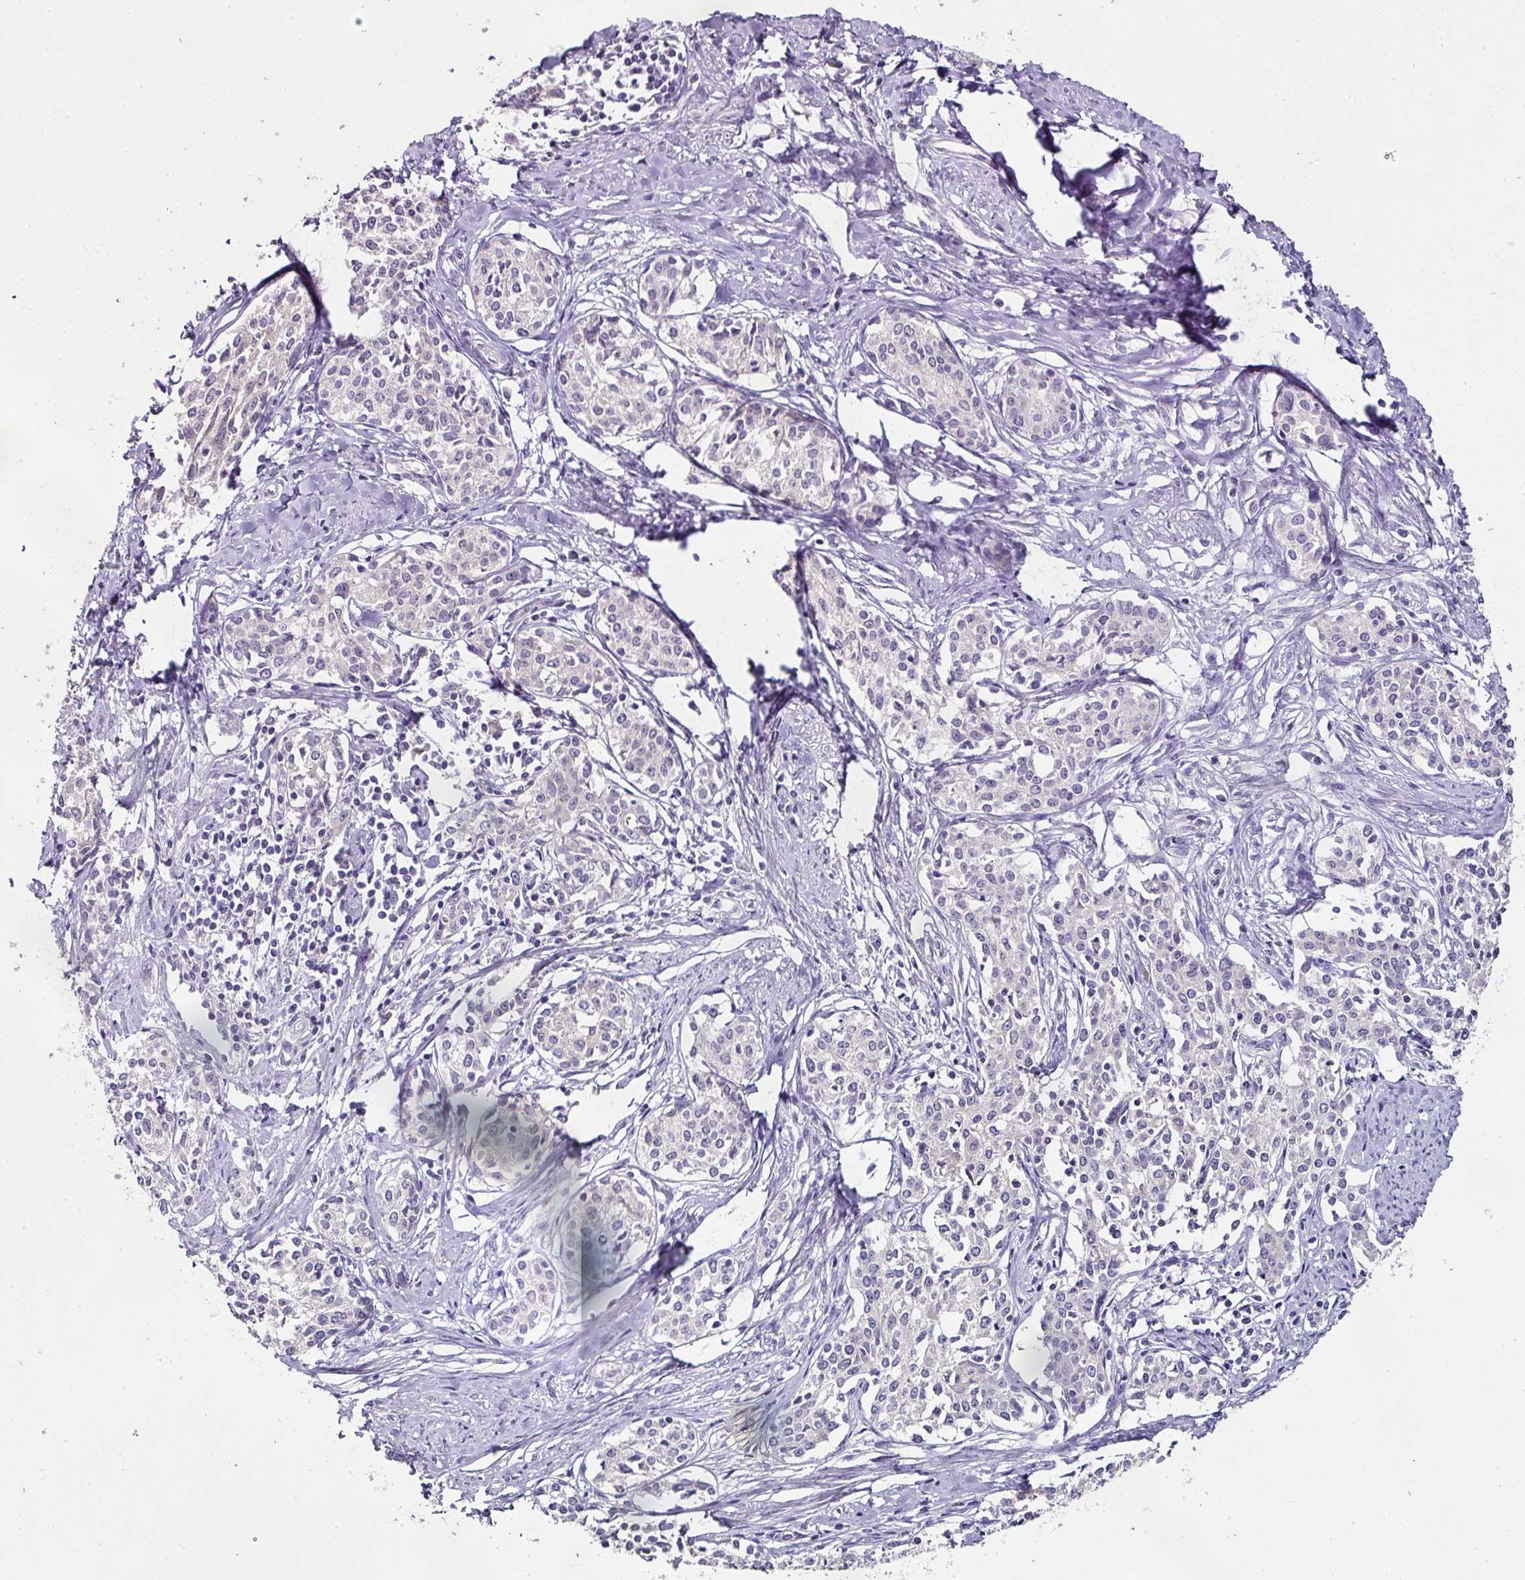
{"staining": {"intensity": "negative", "quantity": "none", "location": "none"}, "tissue": "cervical cancer", "cell_type": "Tumor cells", "image_type": "cancer", "snomed": [{"axis": "morphology", "description": "Squamous cell carcinoma, NOS"}, {"axis": "morphology", "description": "Adenocarcinoma, NOS"}, {"axis": "topography", "description": "Cervix"}], "caption": "An immunohistochemistry (IHC) micrograph of cervical cancer (squamous cell carcinoma) is shown. There is no staining in tumor cells of cervical cancer (squamous cell carcinoma).", "gene": "SKIC2", "patient": {"sex": "female", "age": 52}}